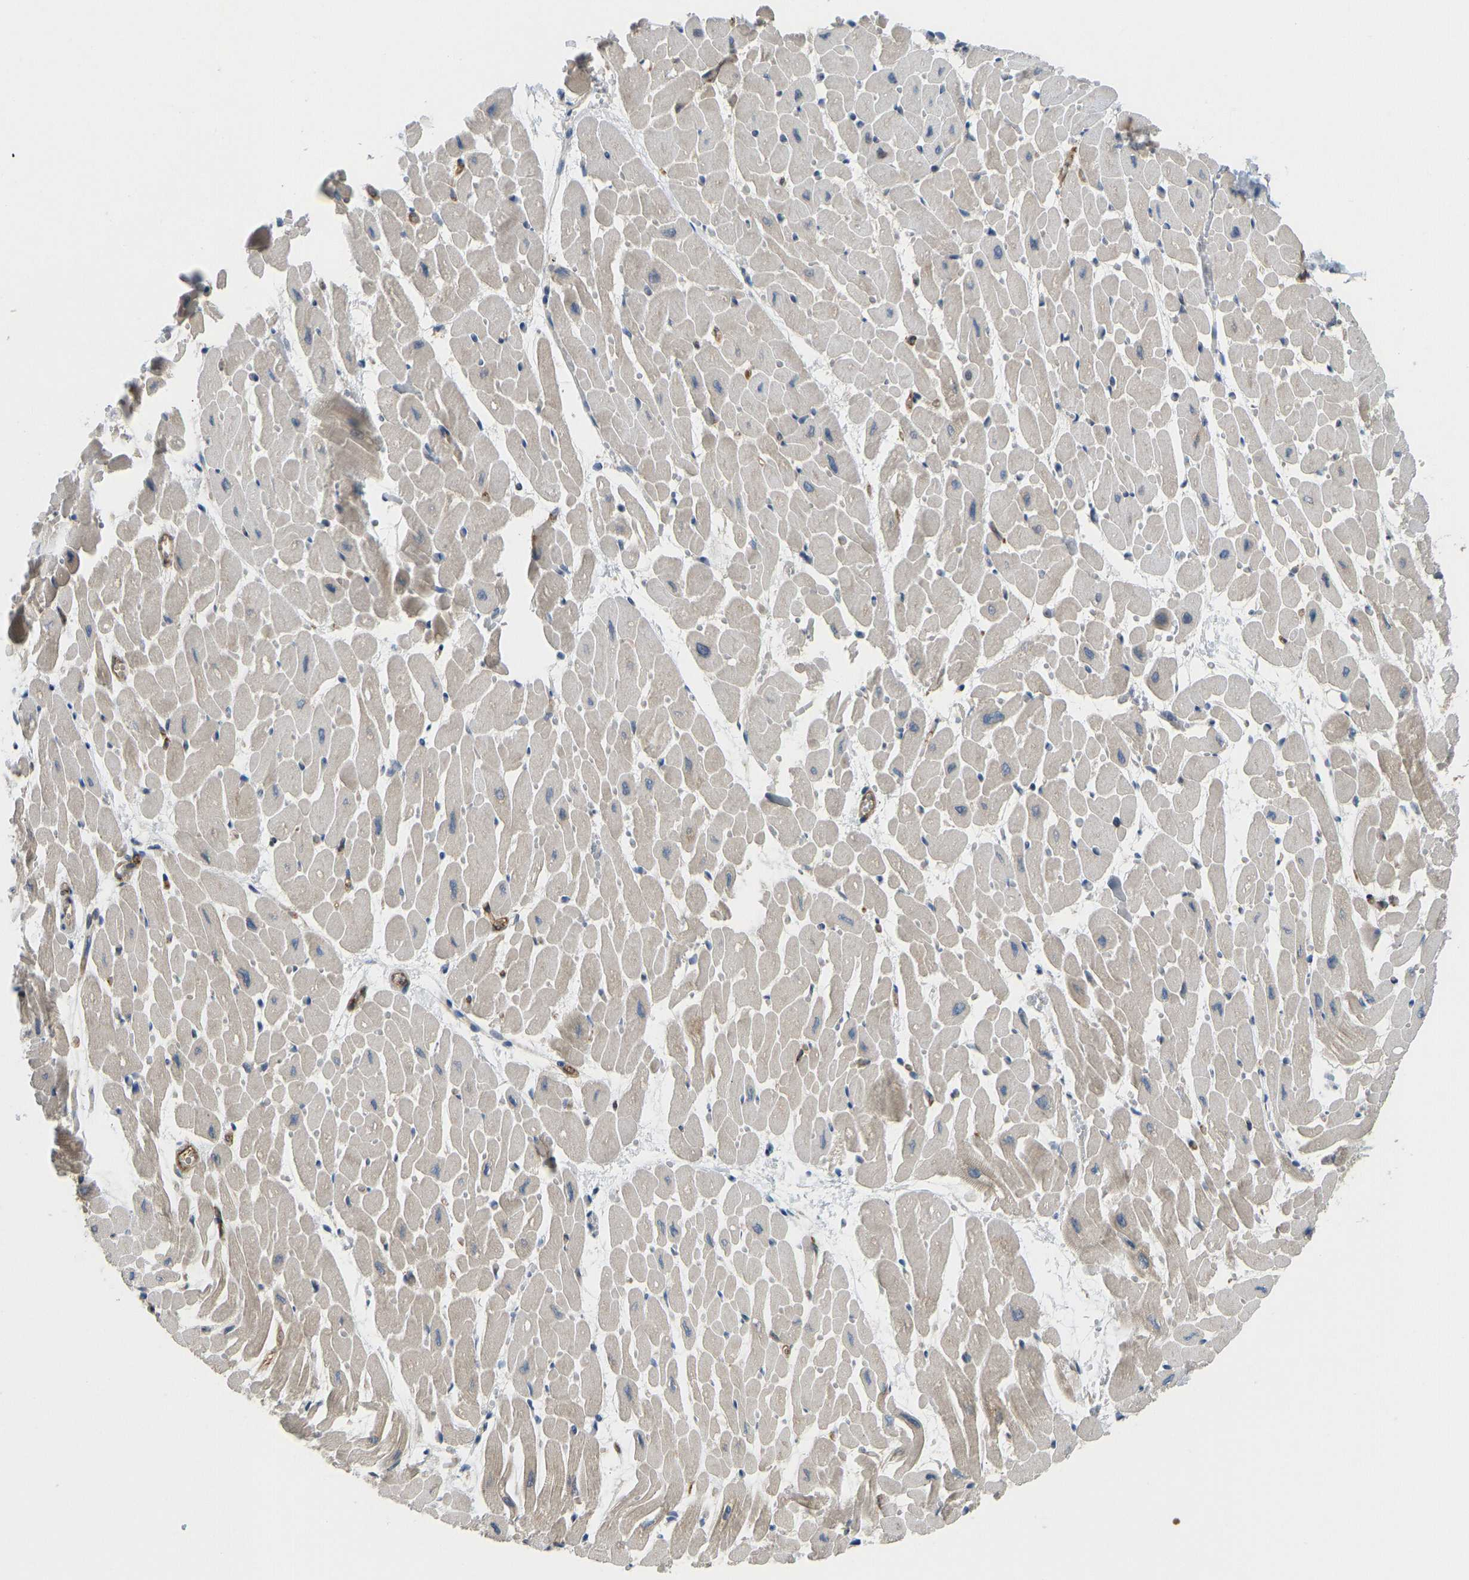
{"staining": {"intensity": "moderate", "quantity": "<25%", "location": "cytoplasmic/membranous"}, "tissue": "heart muscle", "cell_type": "Cardiomyocytes", "image_type": "normal", "snomed": [{"axis": "morphology", "description": "Normal tissue, NOS"}, {"axis": "topography", "description": "Heart"}], "caption": "Heart muscle stained with DAB immunohistochemistry (IHC) exhibits low levels of moderate cytoplasmic/membranous positivity in about <25% of cardiomyocytes.", "gene": "CCT8", "patient": {"sex": "male", "age": 45}}